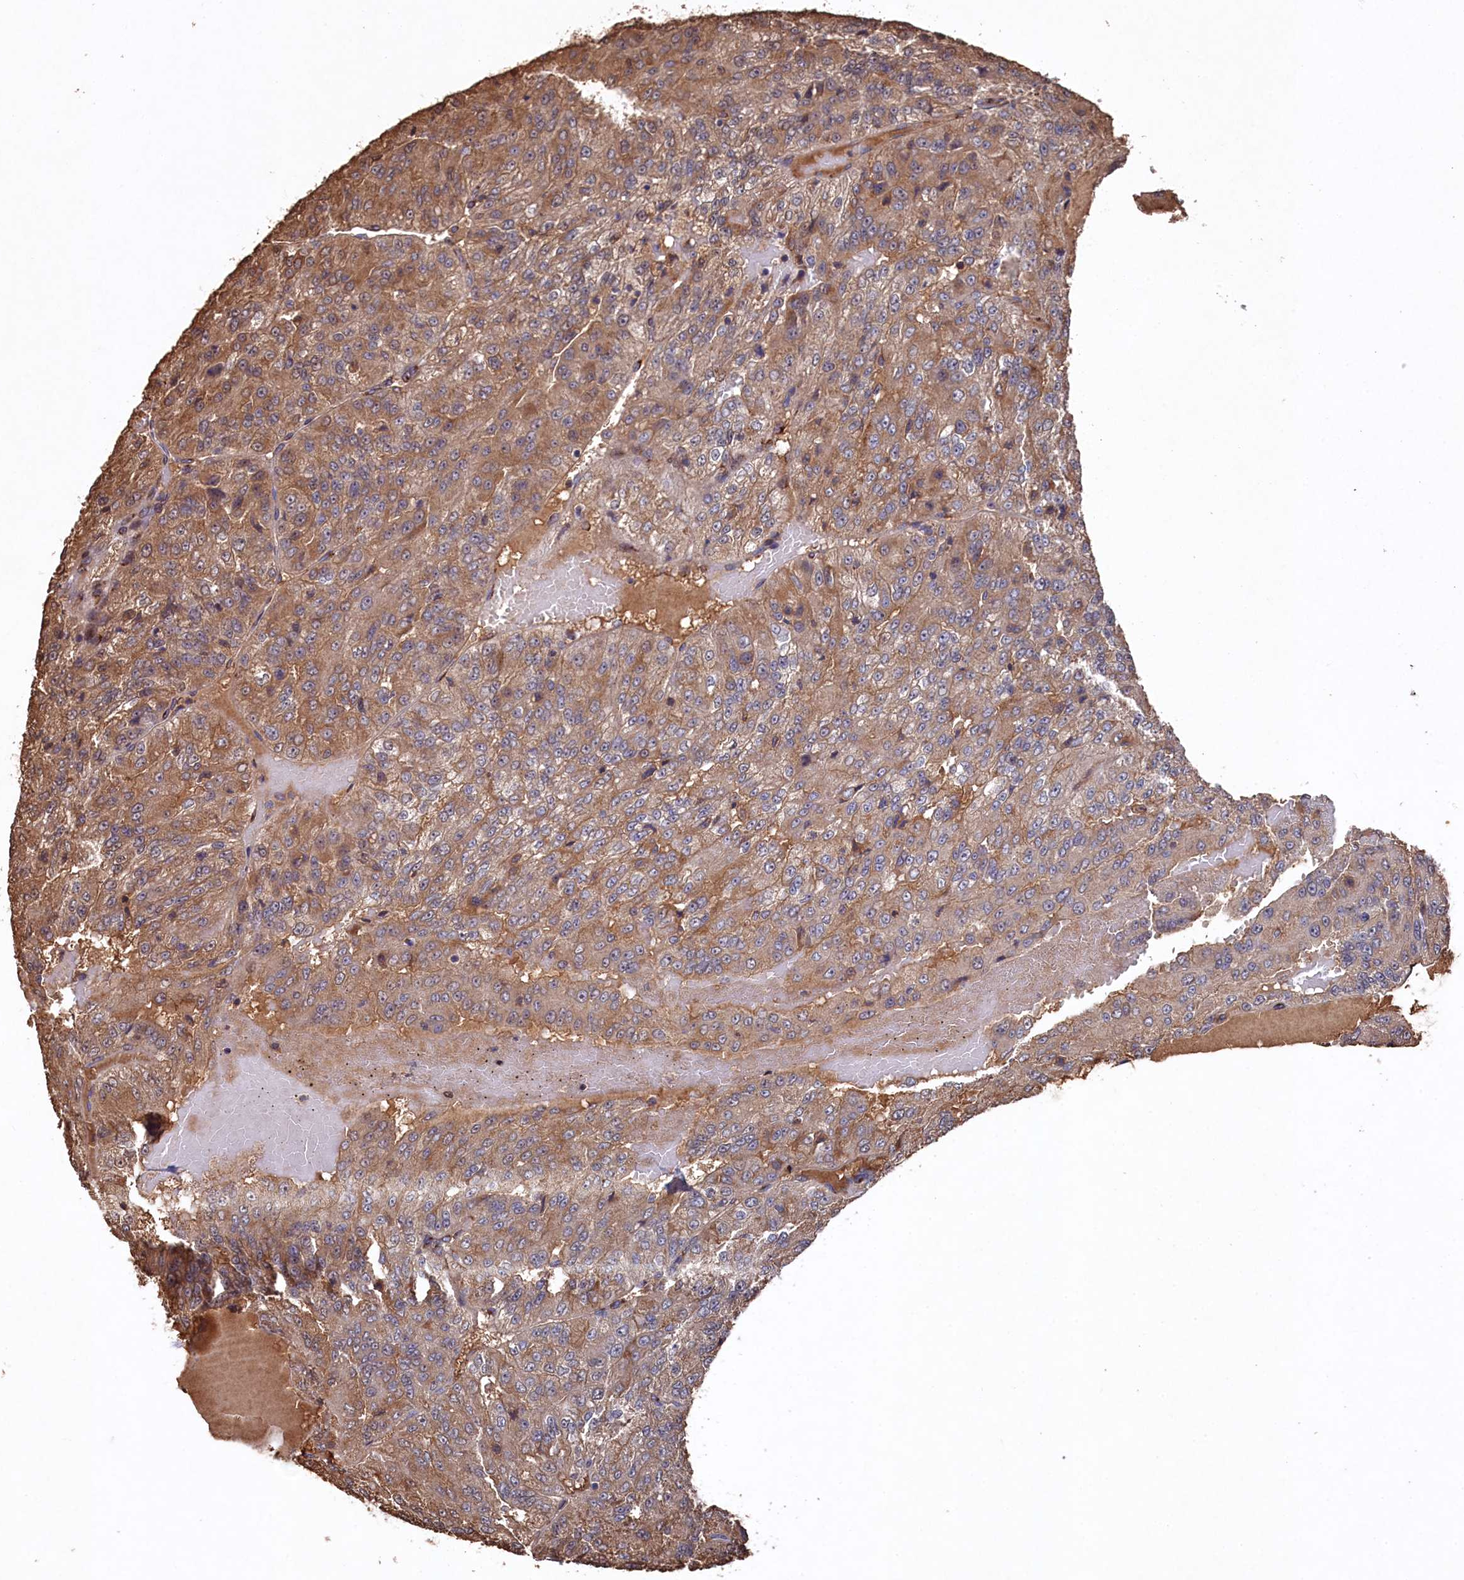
{"staining": {"intensity": "moderate", "quantity": ">75%", "location": "cytoplasmic/membranous"}, "tissue": "renal cancer", "cell_type": "Tumor cells", "image_type": "cancer", "snomed": [{"axis": "morphology", "description": "Adenocarcinoma, NOS"}, {"axis": "topography", "description": "Kidney"}], "caption": "IHC photomicrograph of neoplastic tissue: renal cancer stained using immunohistochemistry reveals medium levels of moderate protein expression localized specifically in the cytoplasmic/membranous of tumor cells, appearing as a cytoplasmic/membranous brown color.", "gene": "NAA60", "patient": {"sex": "female", "age": 63}}